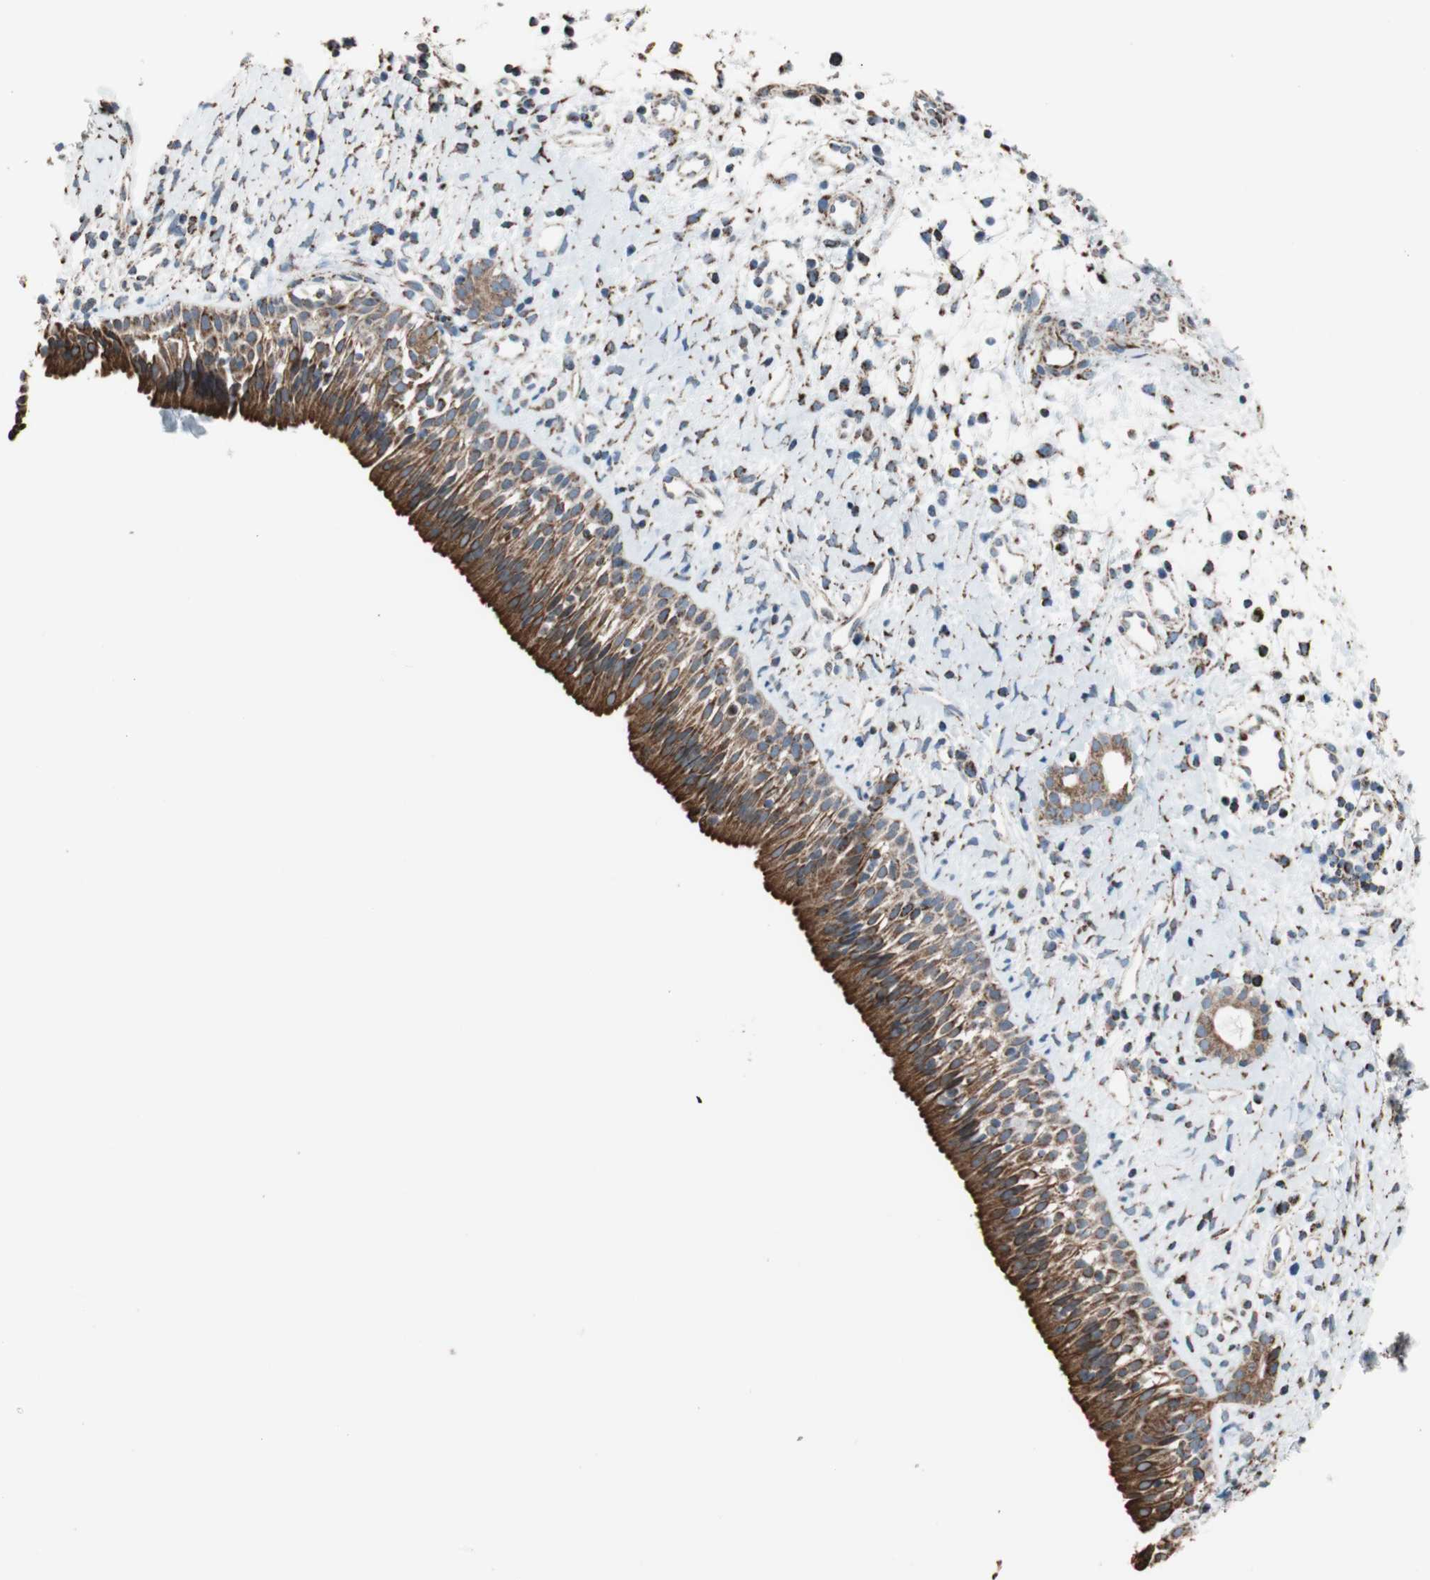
{"staining": {"intensity": "strong", "quantity": ">75%", "location": "cytoplasmic/membranous"}, "tissue": "nasopharynx", "cell_type": "Respiratory epithelial cells", "image_type": "normal", "snomed": [{"axis": "morphology", "description": "Normal tissue, NOS"}, {"axis": "topography", "description": "Nasopharynx"}], "caption": "Strong cytoplasmic/membranous positivity is seen in approximately >75% of respiratory epithelial cells in benign nasopharynx. (IHC, brightfield microscopy, high magnification).", "gene": "PCSK4", "patient": {"sex": "male", "age": 22}}